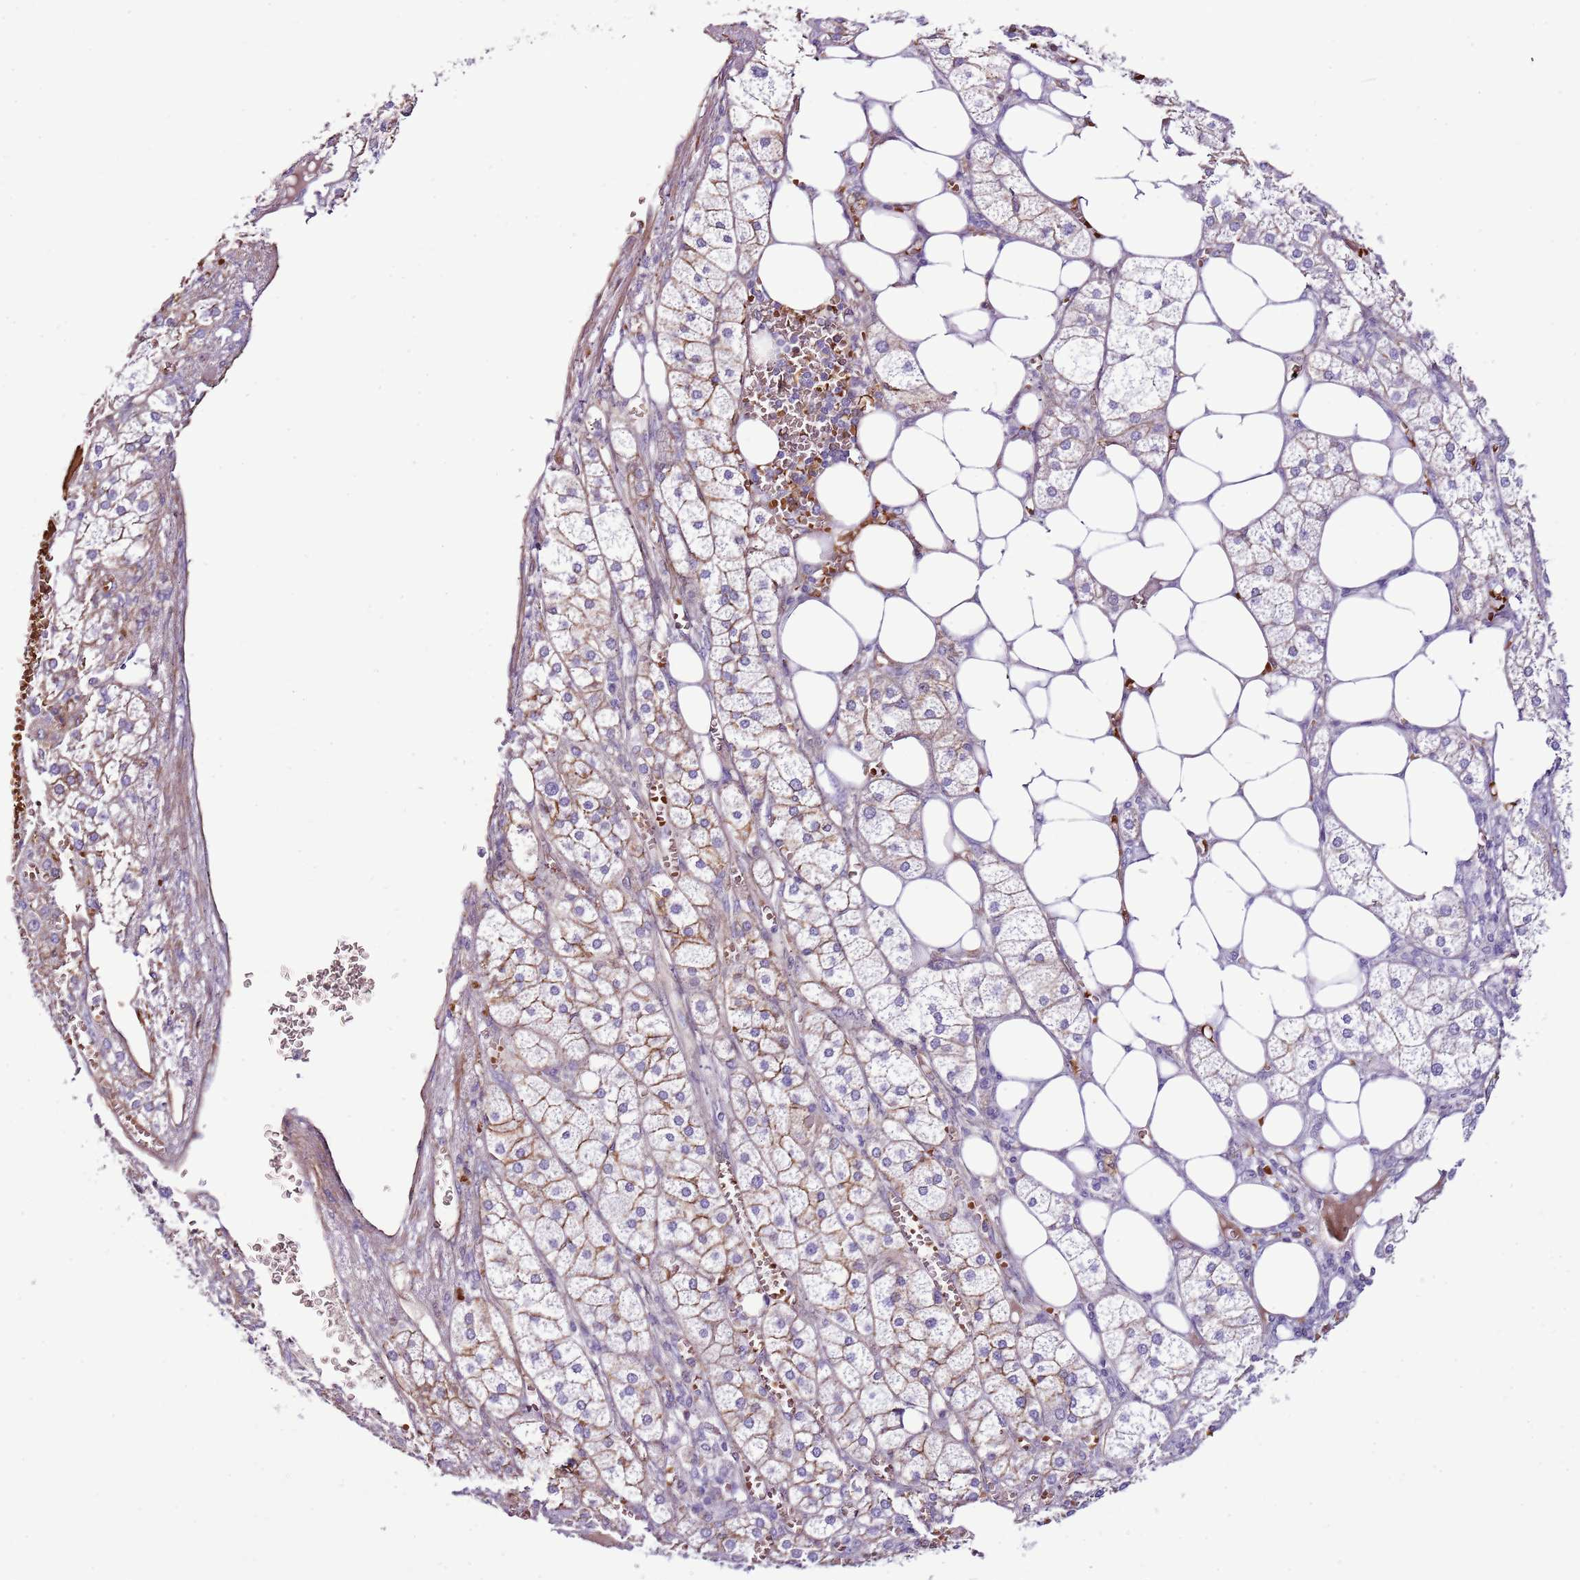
{"staining": {"intensity": "moderate", "quantity": "25%-75%", "location": "cytoplasmic/membranous"}, "tissue": "adrenal gland", "cell_type": "Glandular cells", "image_type": "normal", "snomed": [{"axis": "morphology", "description": "Normal tissue, NOS"}, {"axis": "topography", "description": "Adrenal gland"}], "caption": "Immunohistochemical staining of unremarkable adrenal gland demonstrates moderate cytoplasmic/membranous protein staining in approximately 25%-75% of glandular cells. (DAB (3,3'-diaminobenzidine) = brown stain, brightfield microscopy at high magnification).", "gene": "GFRAL", "patient": {"sex": "female", "age": 61}}